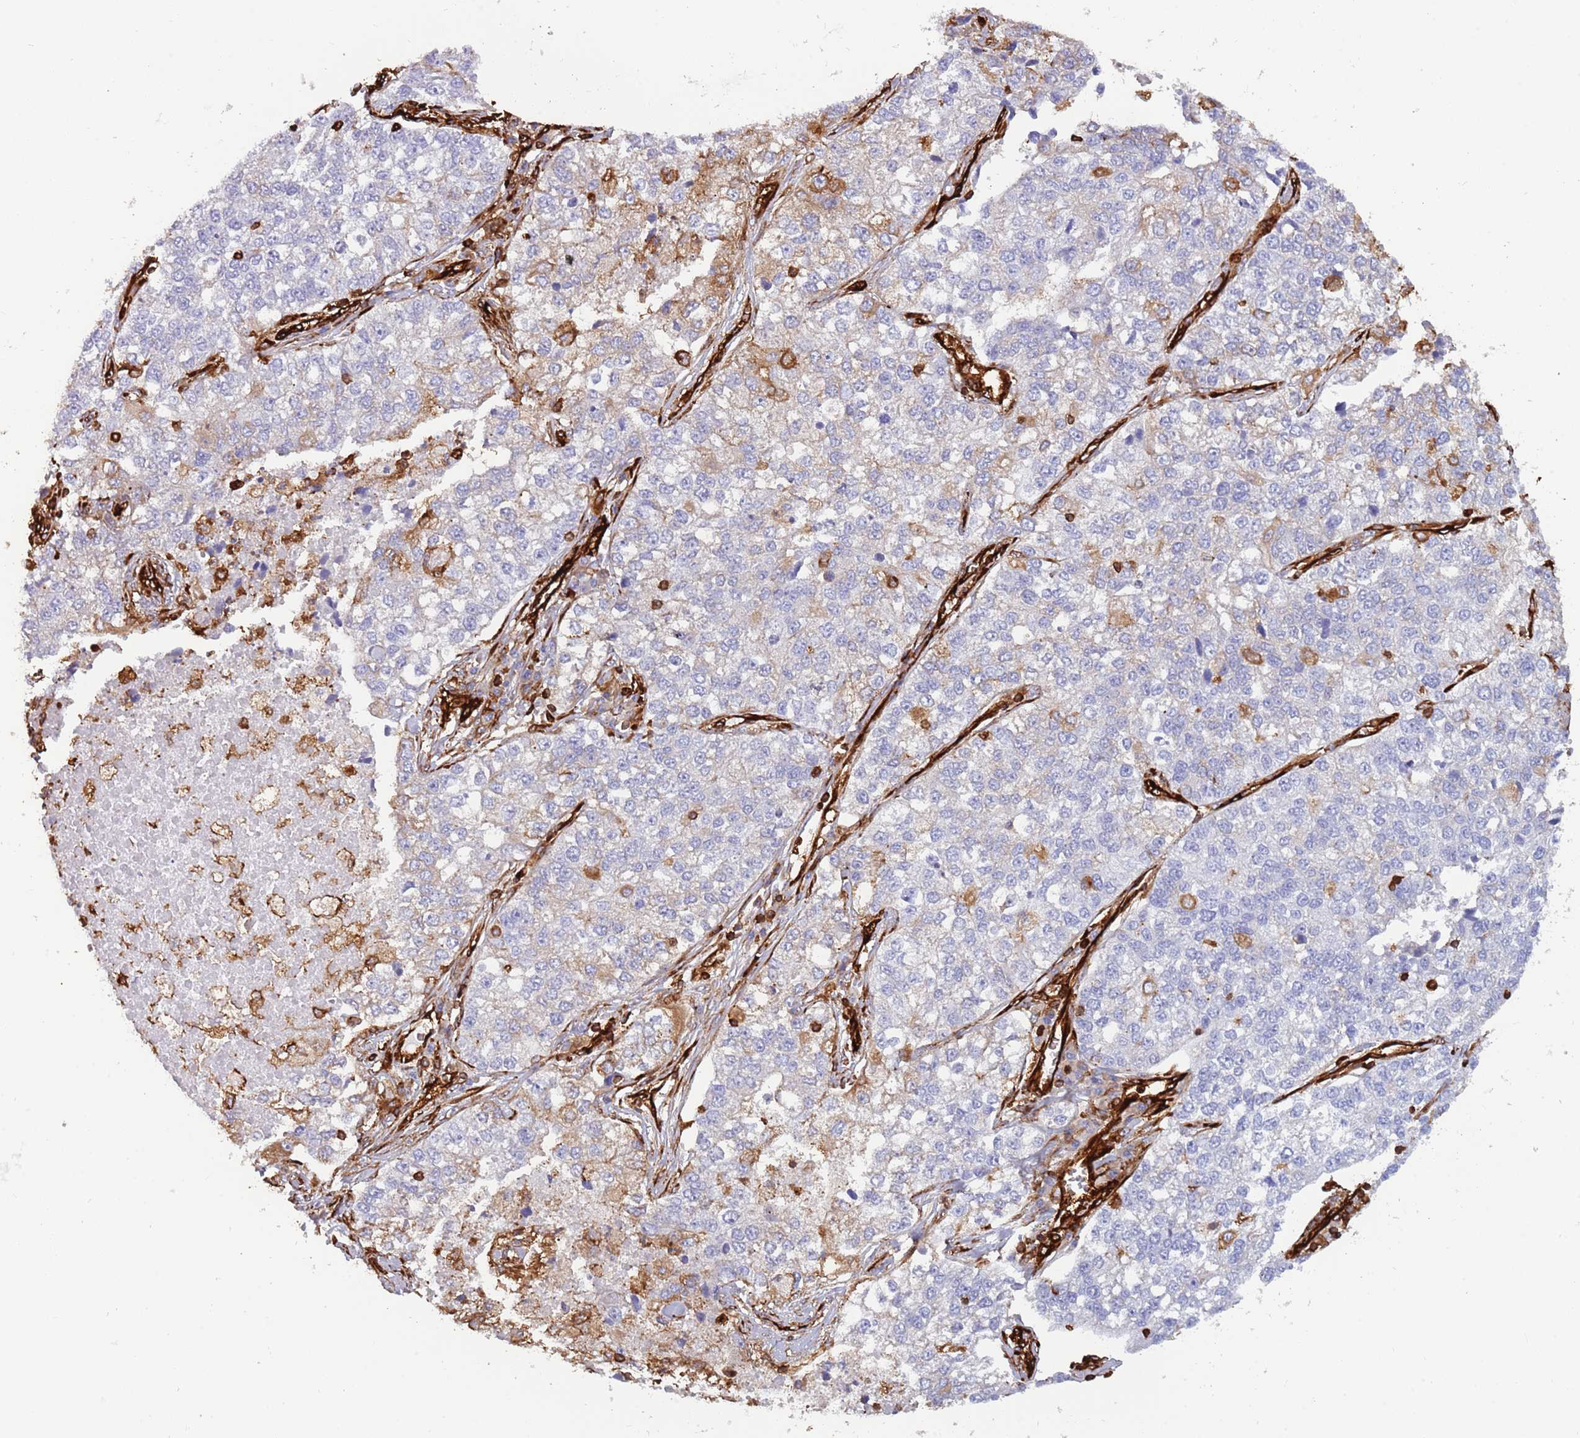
{"staining": {"intensity": "moderate", "quantity": "<25%", "location": "cytoplasmic/membranous"}, "tissue": "lung cancer", "cell_type": "Tumor cells", "image_type": "cancer", "snomed": [{"axis": "morphology", "description": "Adenocarcinoma, NOS"}, {"axis": "topography", "description": "Lung"}], "caption": "Moderate cytoplasmic/membranous staining is present in approximately <25% of tumor cells in adenocarcinoma (lung).", "gene": "KBTBD7", "patient": {"sex": "male", "age": 49}}